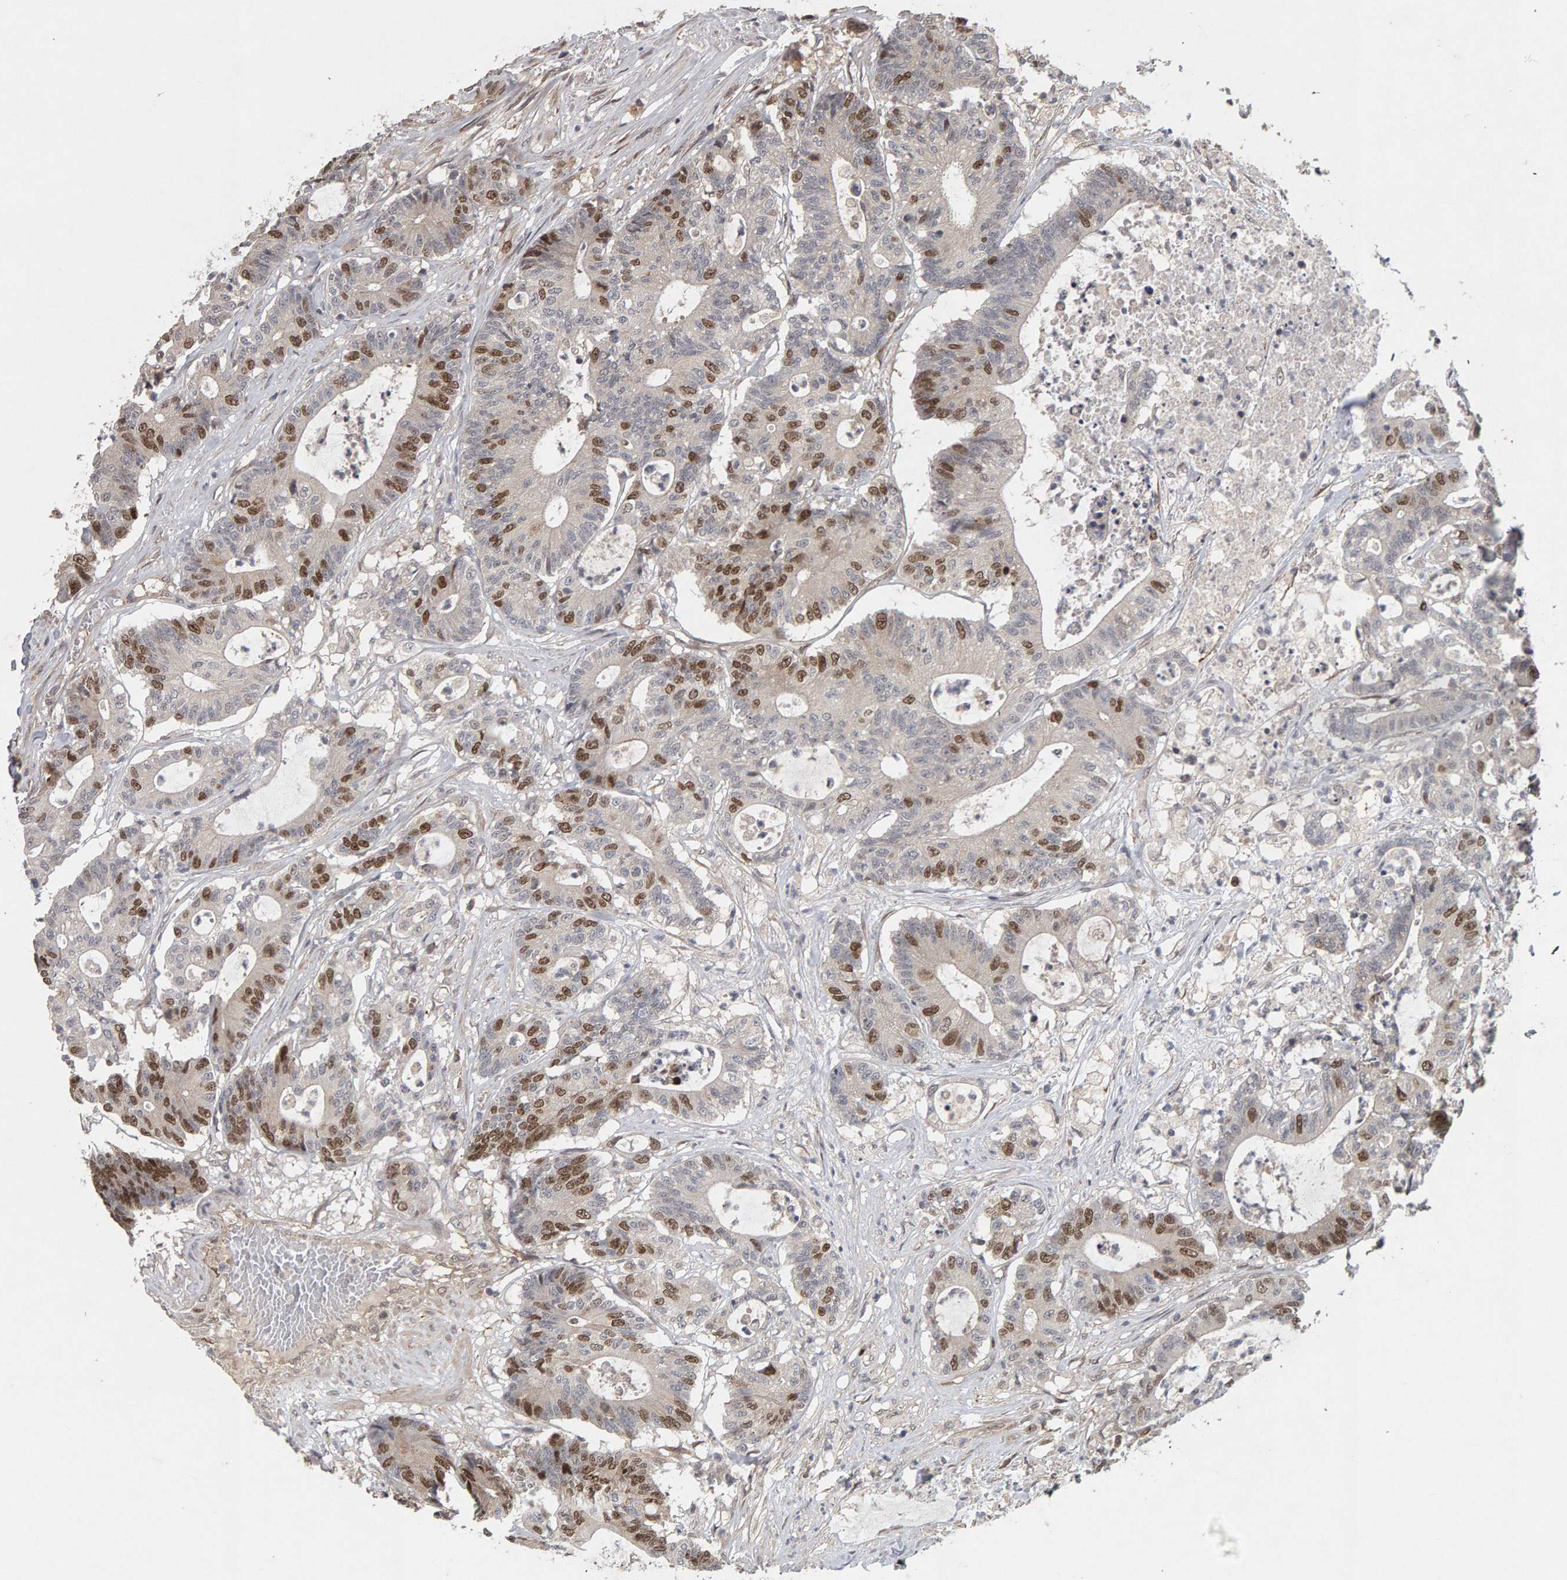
{"staining": {"intensity": "moderate", "quantity": ">75%", "location": "nuclear"}, "tissue": "colorectal cancer", "cell_type": "Tumor cells", "image_type": "cancer", "snomed": [{"axis": "morphology", "description": "Adenocarcinoma, NOS"}, {"axis": "topography", "description": "Colon"}], "caption": "Tumor cells display moderate nuclear expression in approximately >75% of cells in colorectal adenocarcinoma.", "gene": "CDCA5", "patient": {"sex": "female", "age": 84}}